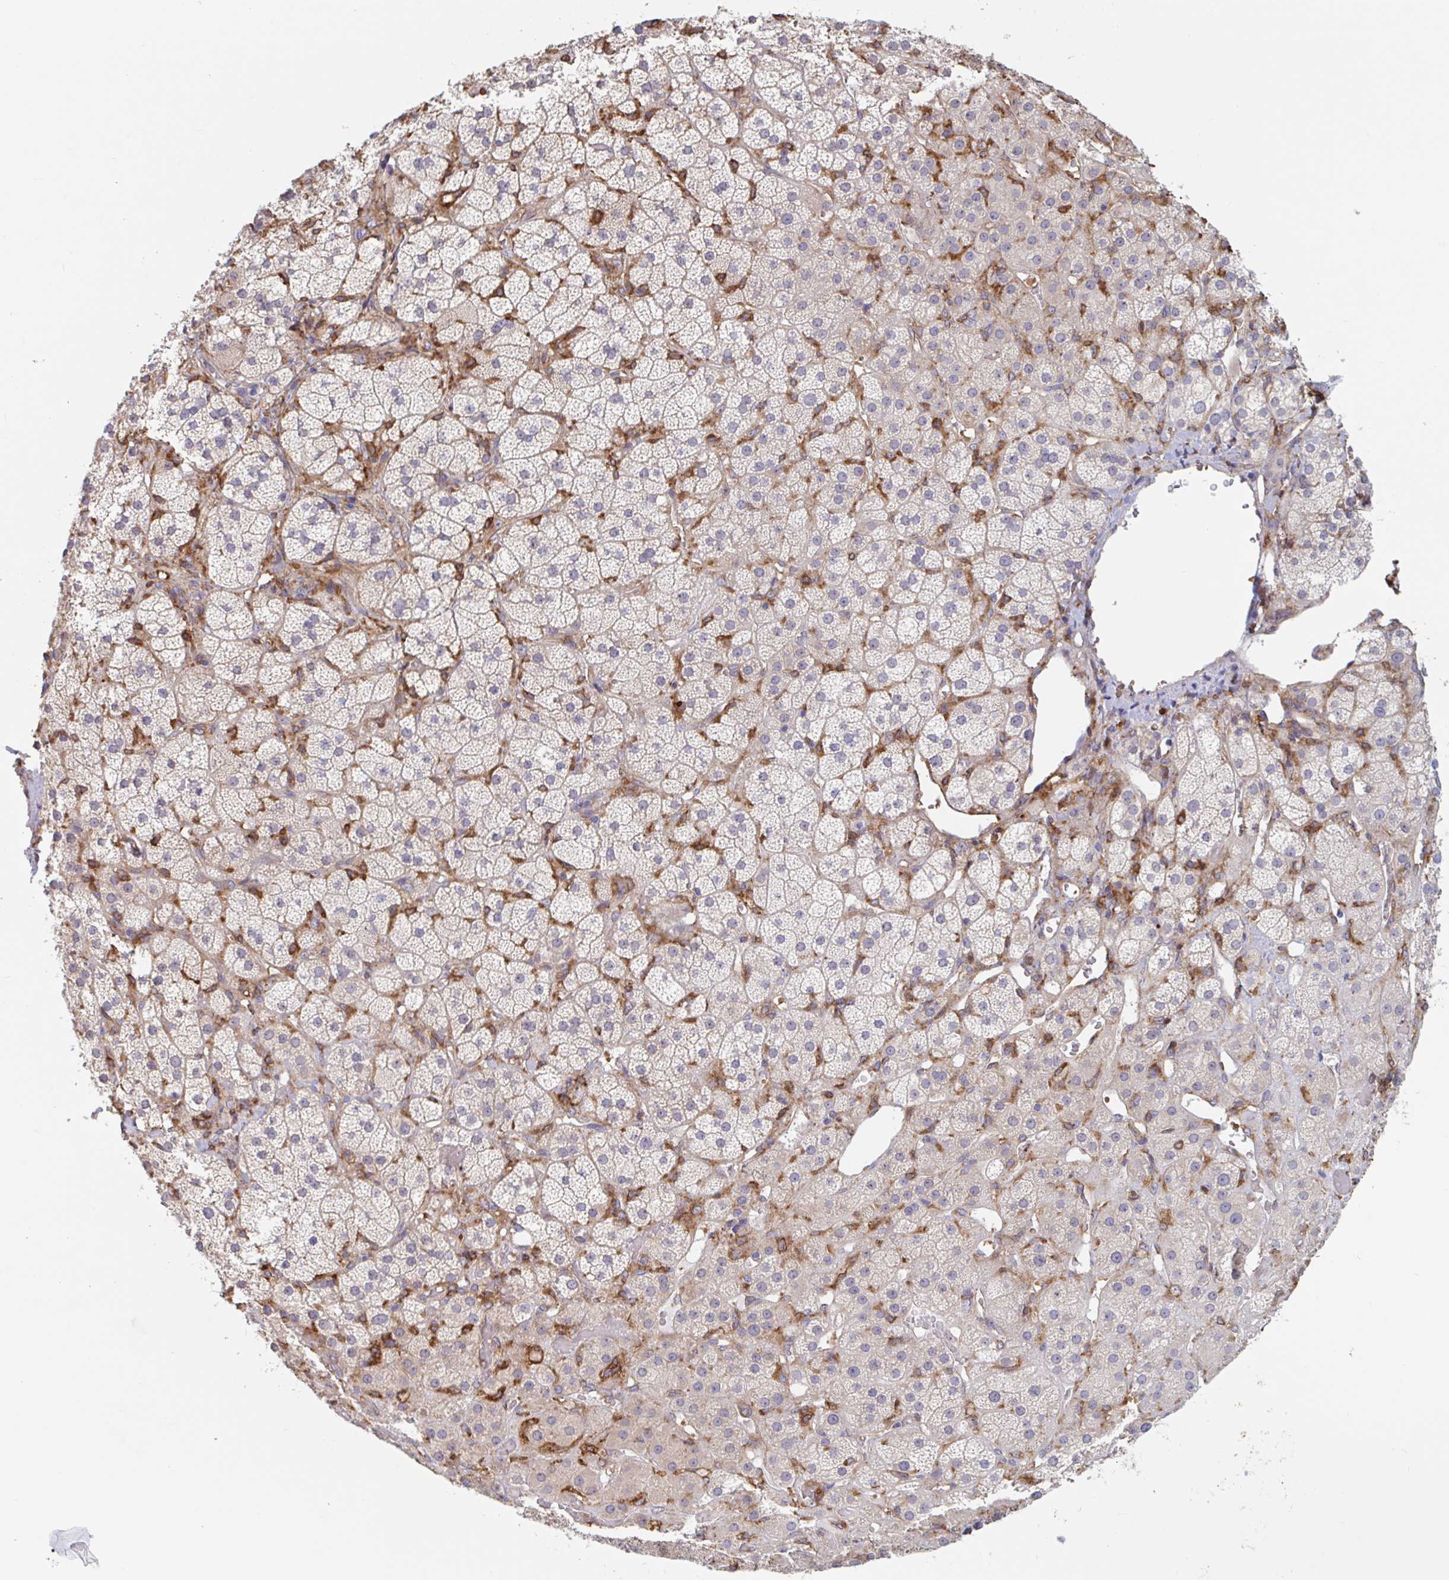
{"staining": {"intensity": "weak", "quantity": ">75%", "location": "cytoplasmic/membranous"}, "tissue": "adrenal gland", "cell_type": "Glandular cells", "image_type": "normal", "snomed": [{"axis": "morphology", "description": "Normal tissue, NOS"}, {"axis": "topography", "description": "Adrenal gland"}], "caption": "A histopathology image of adrenal gland stained for a protein reveals weak cytoplasmic/membranous brown staining in glandular cells. (brown staining indicates protein expression, while blue staining denotes nuclei).", "gene": "SNX8", "patient": {"sex": "male", "age": 57}}